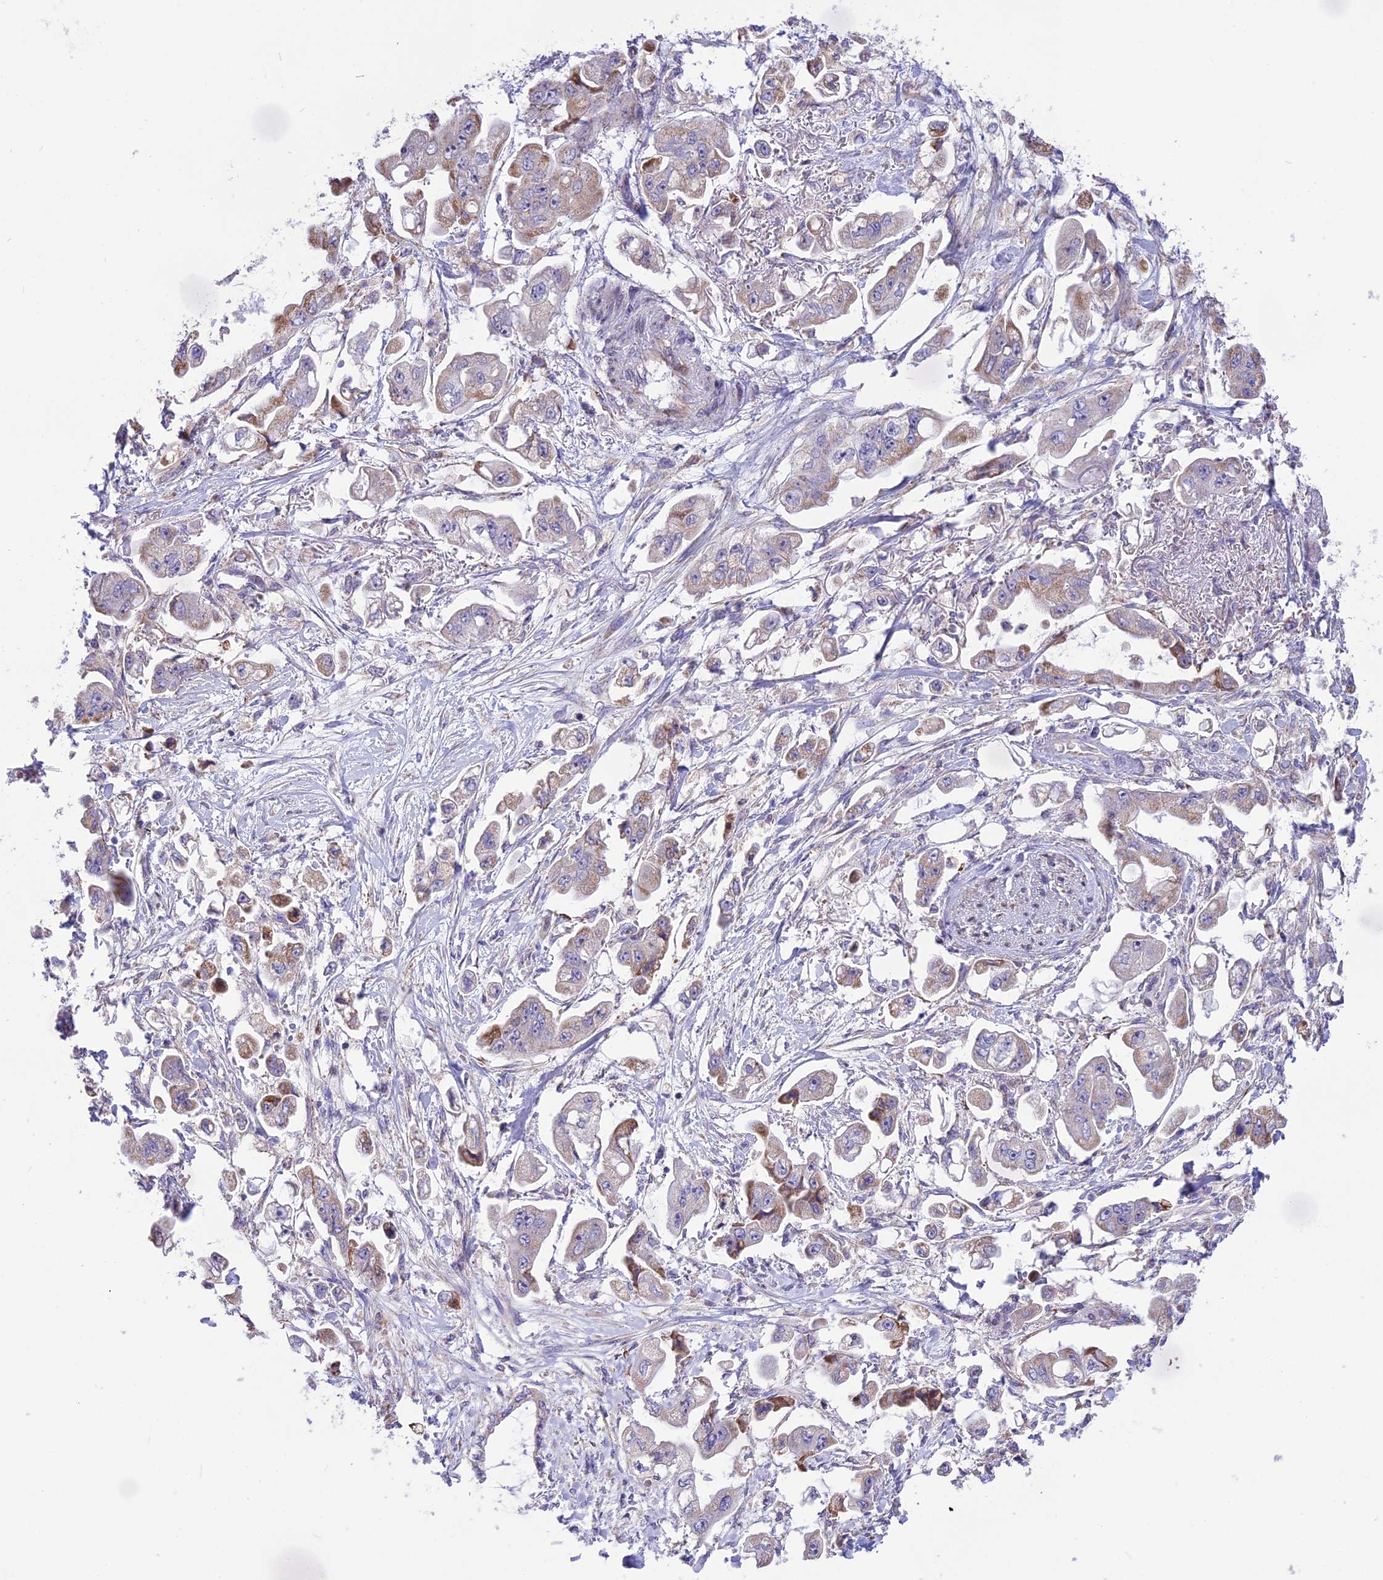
{"staining": {"intensity": "negative", "quantity": "none", "location": "none"}, "tissue": "stomach cancer", "cell_type": "Tumor cells", "image_type": "cancer", "snomed": [{"axis": "morphology", "description": "Adenocarcinoma, NOS"}, {"axis": "topography", "description": "Stomach"}], "caption": "Immunohistochemistry (IHC) image of neoplastic tissue: stomach cancer (adenocarcinoma) stained with DAB demonstrates no significant protein staining in tumor cells.", "gene": "DOC2B", "patient": {"sex": "male", "age": 62}}